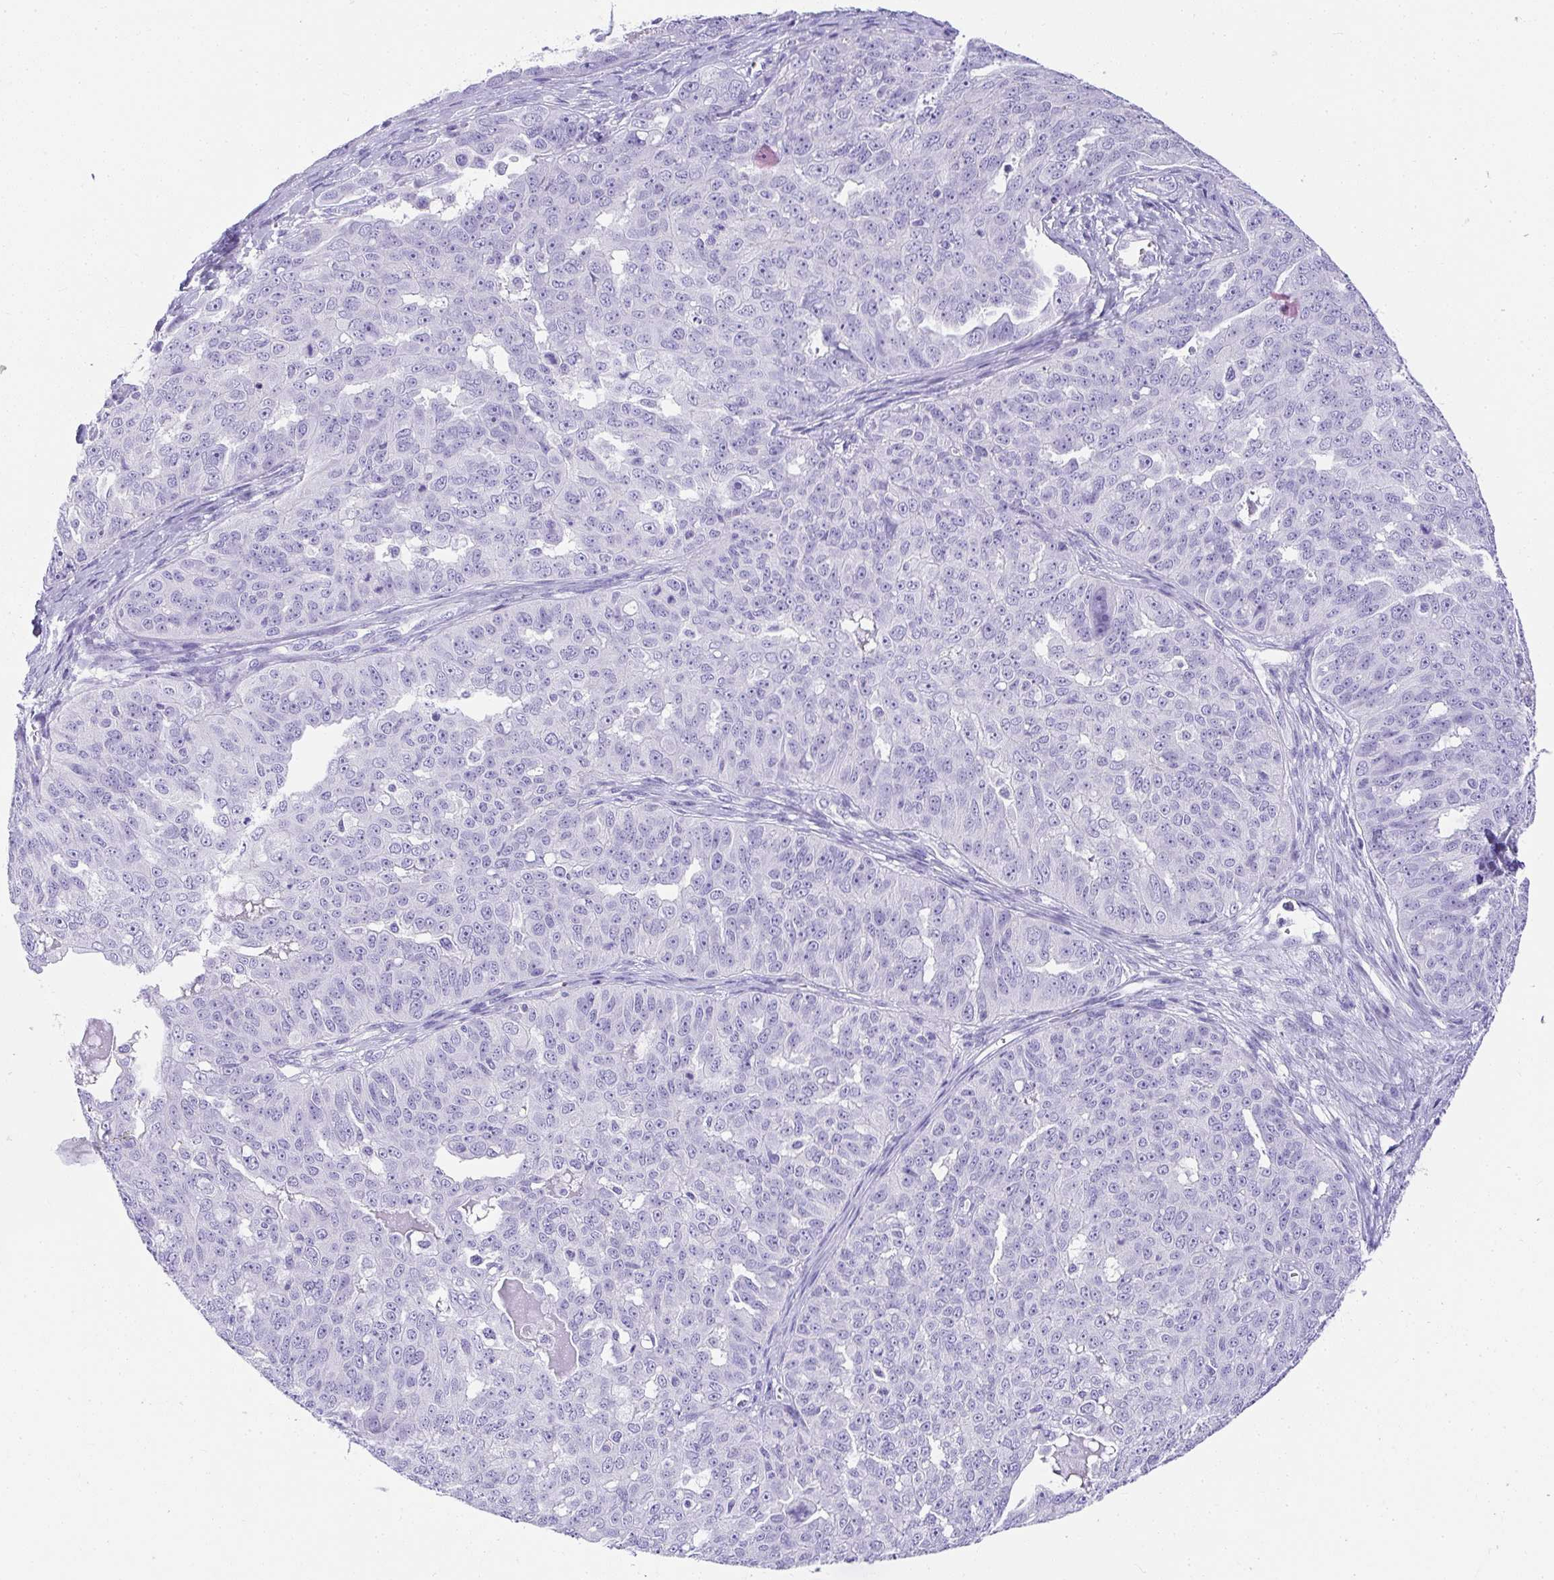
{"staining": {"intensity": "negative", "quantity": "none", "location": "none"}, "tissue": "ovarian cancer", "cell_type": "Tumor cells", "image_type": "cancer", "snomed": [{"axis": "morphology", "description": "Carcinoma, endometroid"}, {"axis": "topography", "description": "Ovary"}], "caption": "The IHC histopathology image has no significant positivity in tumor cells of endometroid carcinoma (ovarian) tissue.", "gene": "AVIL", "patient": {"sex": "female", "age": 70}}